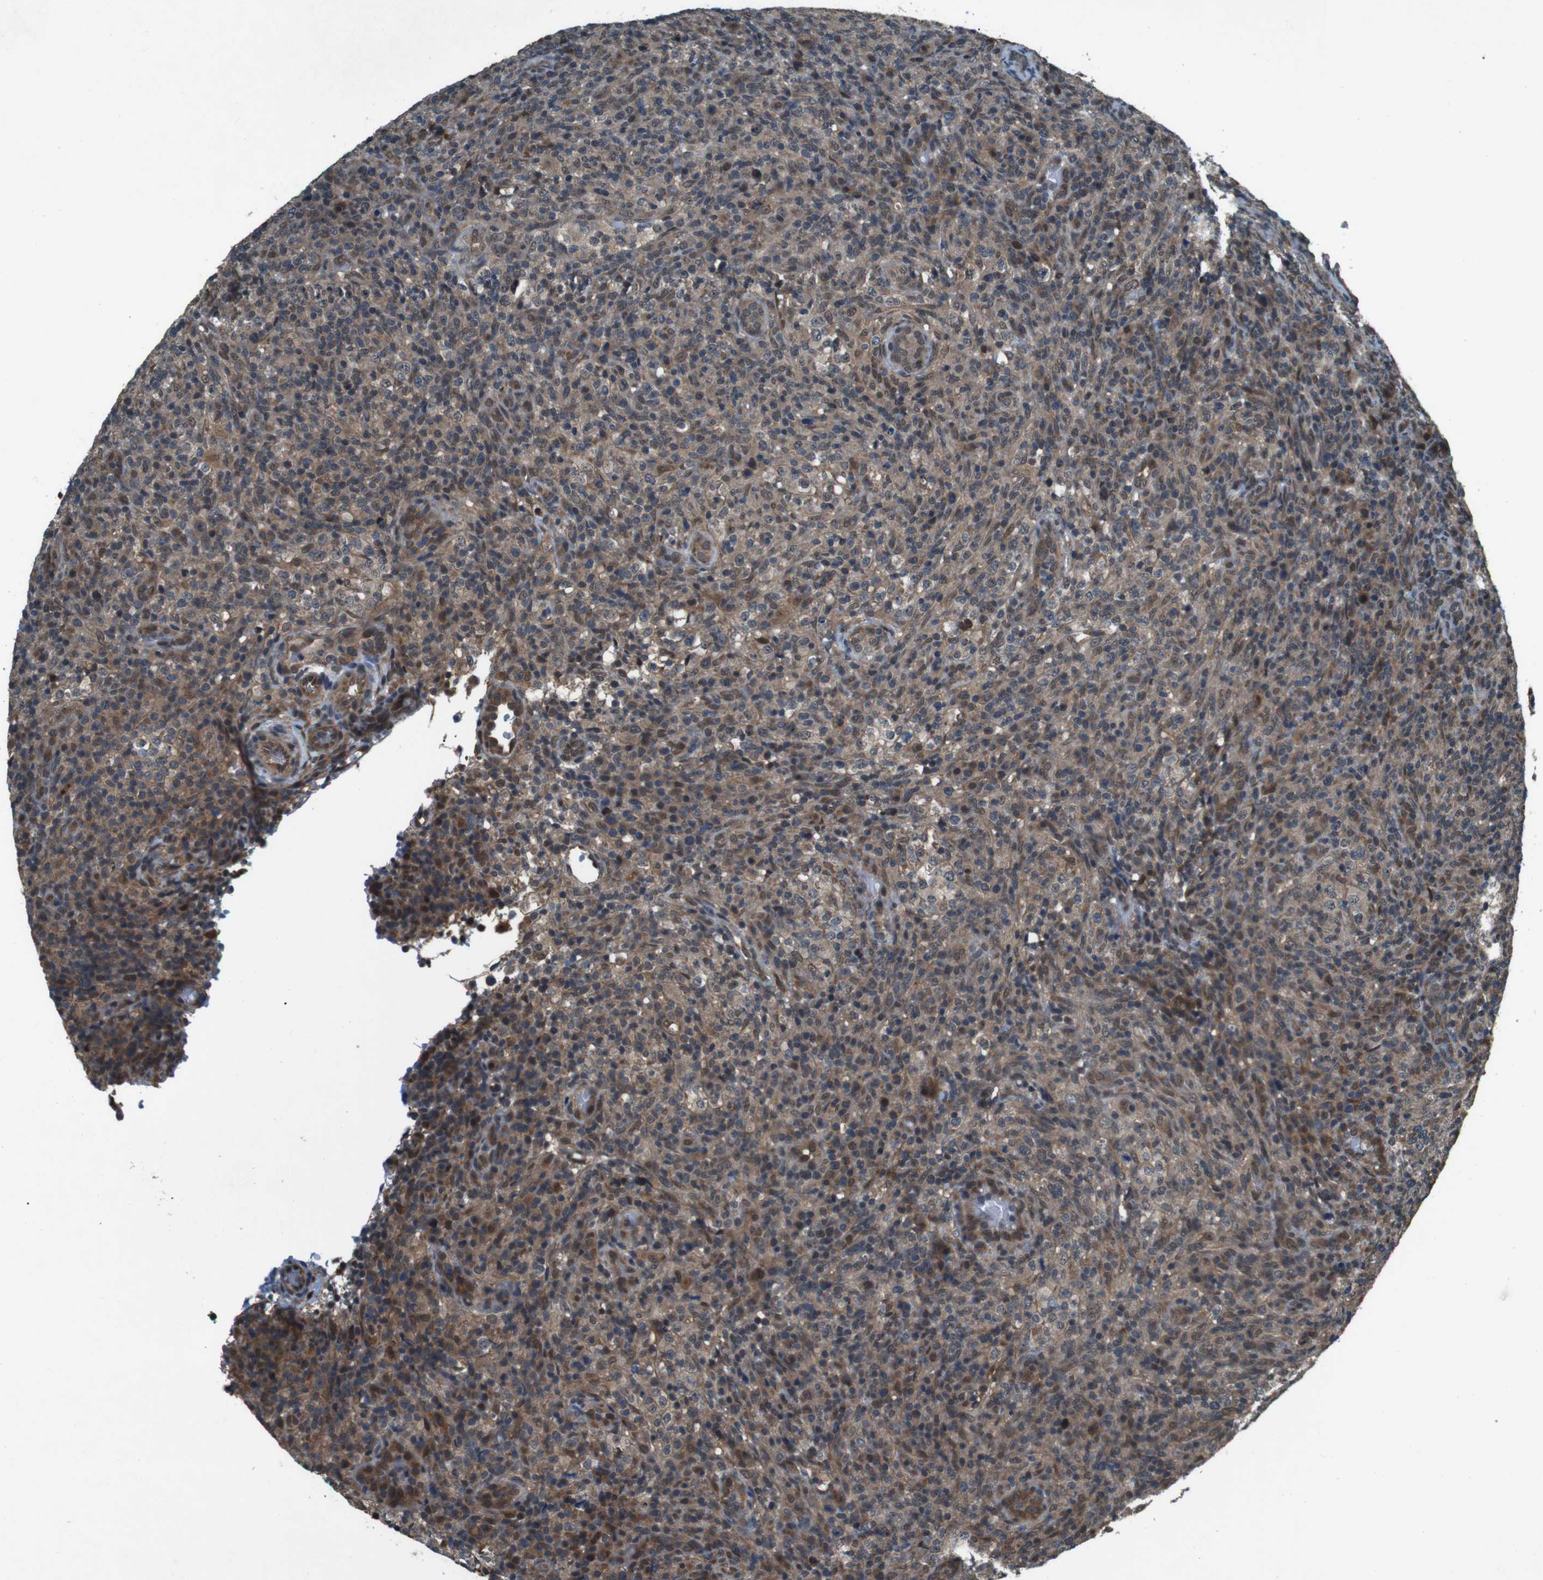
{"staining": {"intensity": "moderate", "quantity": "25%-75%", "location": "cytoplasmic/membranous"}, "tissue": "lymphoma", "cell_type": "Tumor cells", "image_type": "cancer", "snomed": [{"axis": "morphology", "description": "Malignant lymphoma, non-Hodgkin's type, High grade"}, {"axis": "topography", "description": "Lymph node"}], "caption": "Lymphoma stained for a protein (brown) displays moderate cytoplasmic/membranous positive expression in approximately 25%-75% of tumor cells.", "gene": "SOCS1", "patient": {"sex": "female", "age": 76}}